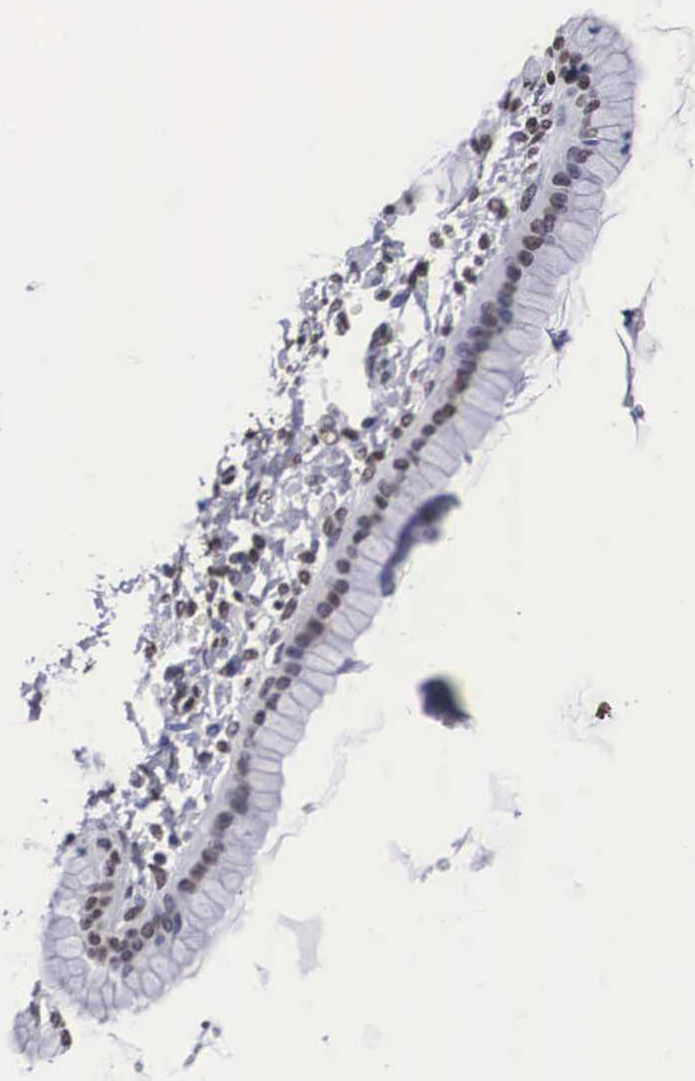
{"staining": {"intensity": "weak", "quantity": "25%-75%", "location": "nuclear"}, "tissue": "ovarian cancer", "cell_type": "Tumor cells", "image_type": "cancer", "snomed": [{"axis": "morphology", "description": "Cystadenocarcinoma, mucinous, NOS"}, {"axis": "topography", "description": "Ovary"}], "caption": "The micrograph reveals staining of ovarian cancer (mucinous cystadenocarcinoma), revealing weak nuclear protein positivity (brown color) within tumor cells.", "gene": "MECP2", "patient": {"sex": "female", "age": 25}}